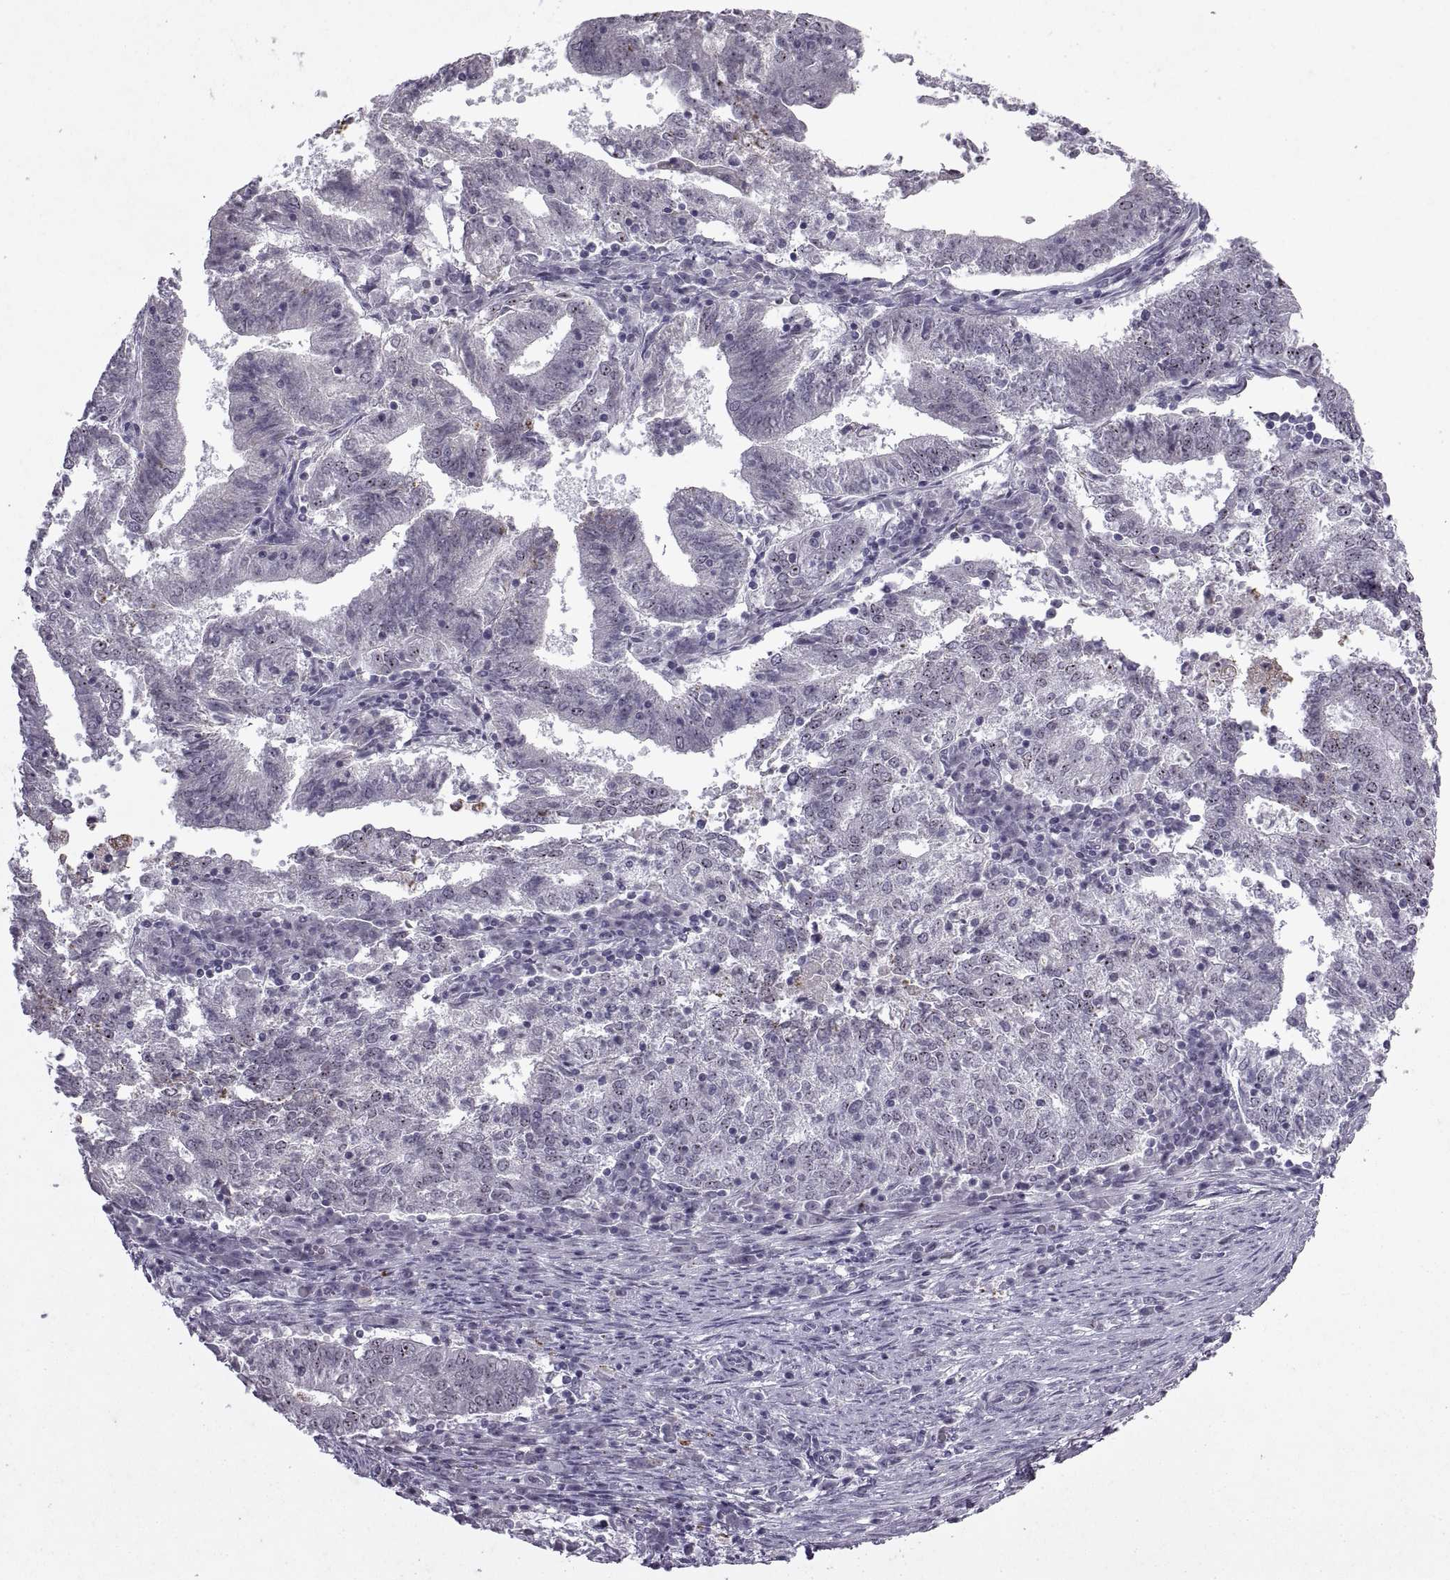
{"staining": {"intensity": "weak", "quantity": "<25%", "location": "nuclear"}, "tissue": "endometrial cancer", "cell_type": "Tumor cells", "image_type": "cancer", "snomed": [{"axis": "morphology", "description": "Adenocarcinoma, NOS"}, {"axis": "topography", "description": "Endometrium"}], "caption": "IHC micrograph of neoplastic tissue: adenocarcinoma (endometrial) stained with DAB (3,3'-diaminobenzidine) reveals no significant protein staining in tumor cells.", "gene": "SINHCAF", "patient": {"sex": "female", "age": 82}}